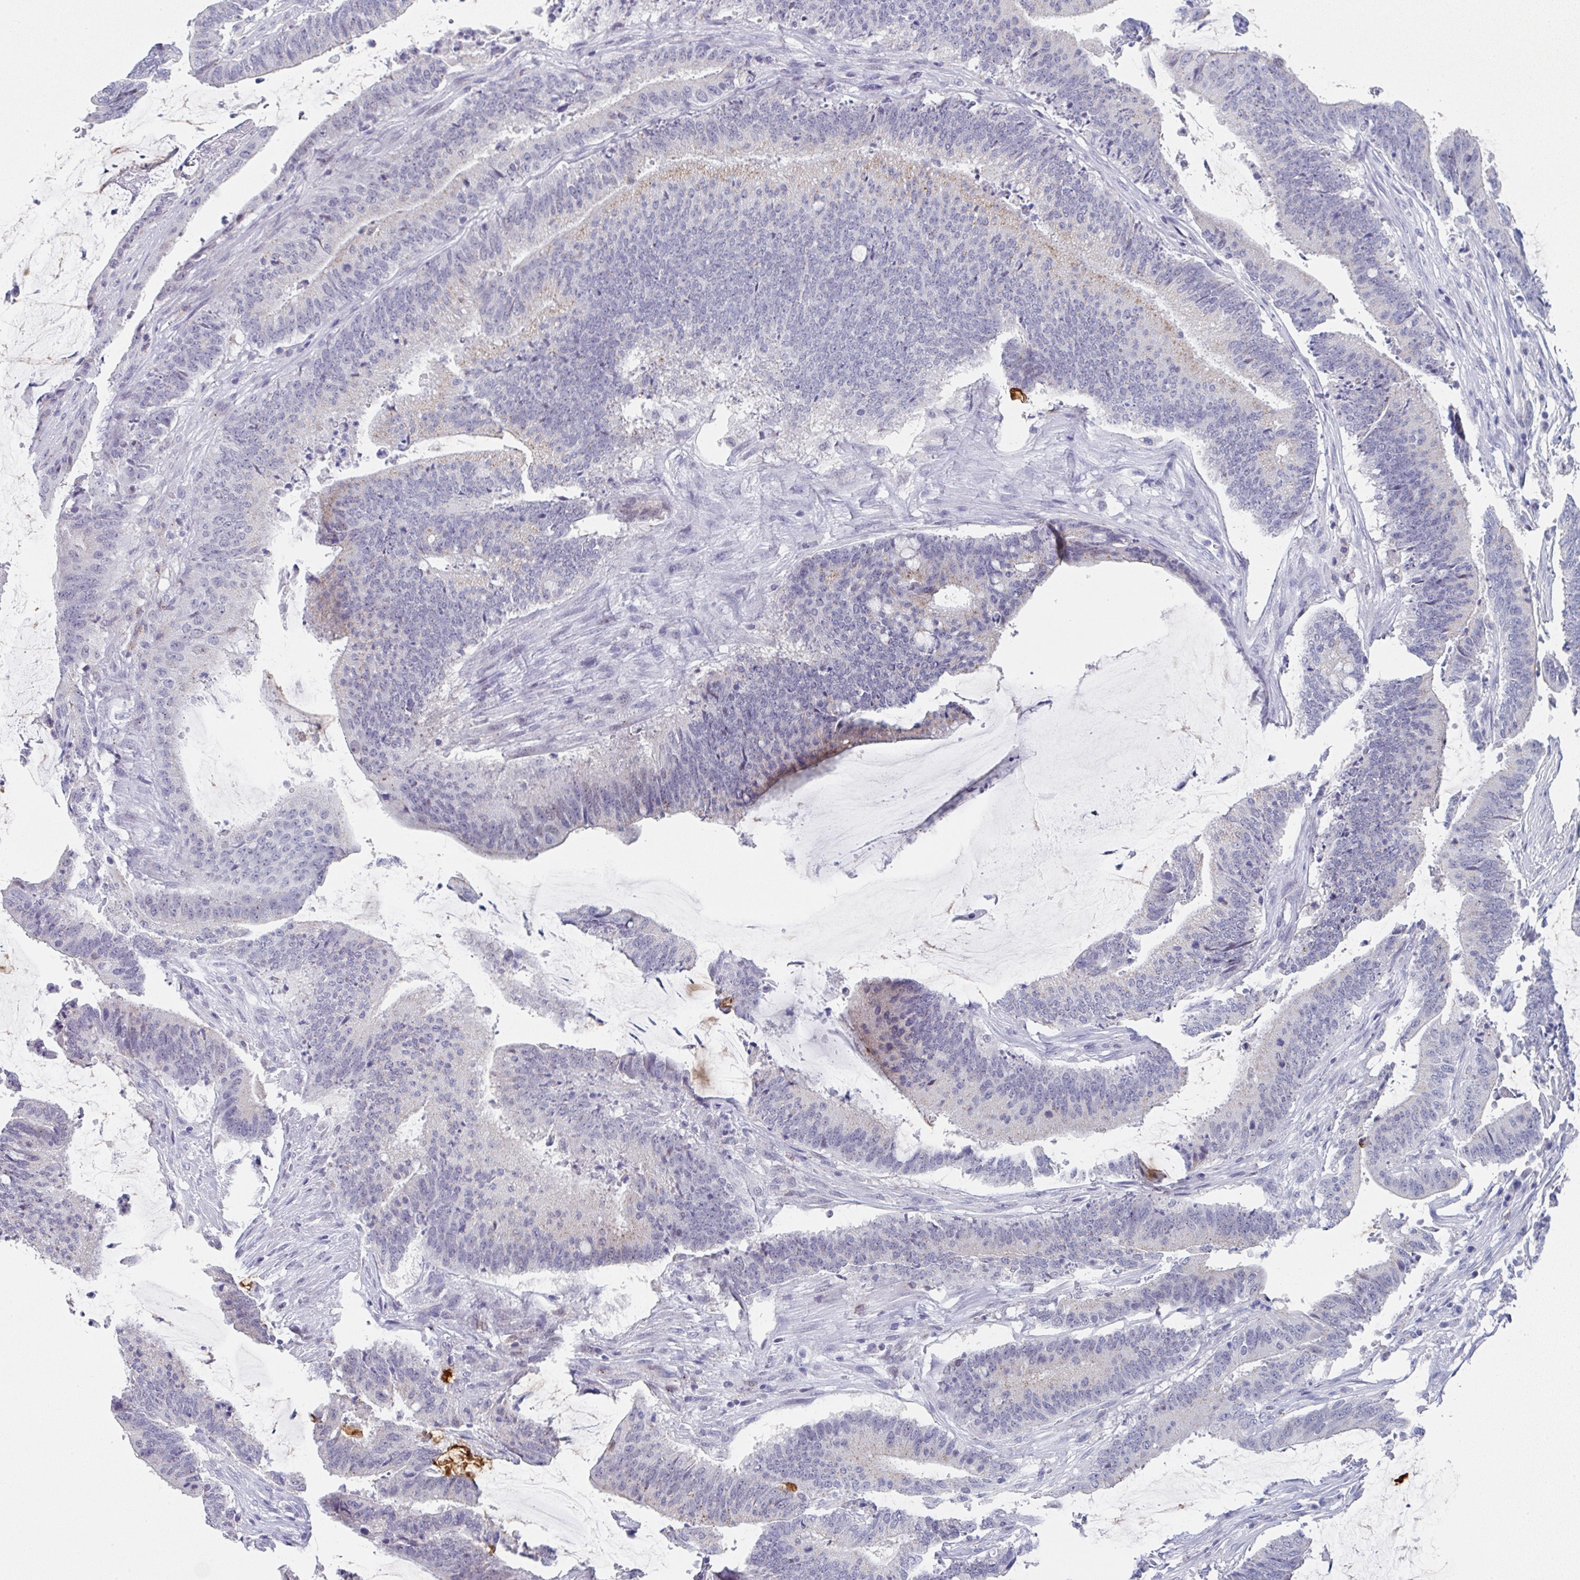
{"staining": {"intensity": "negative", "quantity": "none", "location": "none"}, "tissue": "colorectal cancer", "cell_type": "Tumor cells", "image_type": "cancer", "snomed": [{"axis": "morphology", "description": "Adenocarcinoma, NOS"}, {"axis": "topography", "description": "Colon"}], "caption": "DAB immunohistochemical staining of adenocarcinoma (colorectal) exhibits no significant expression in tumor cells. Brightfield microscopy of immunohistochemistry stained with DAB (3,3'-diaminobenzidine) (brown) and hematoxylin (blue), captured at high magnification.", "gene": "TNFRSF8", "patient": {"sex": "female", "age": 43}}